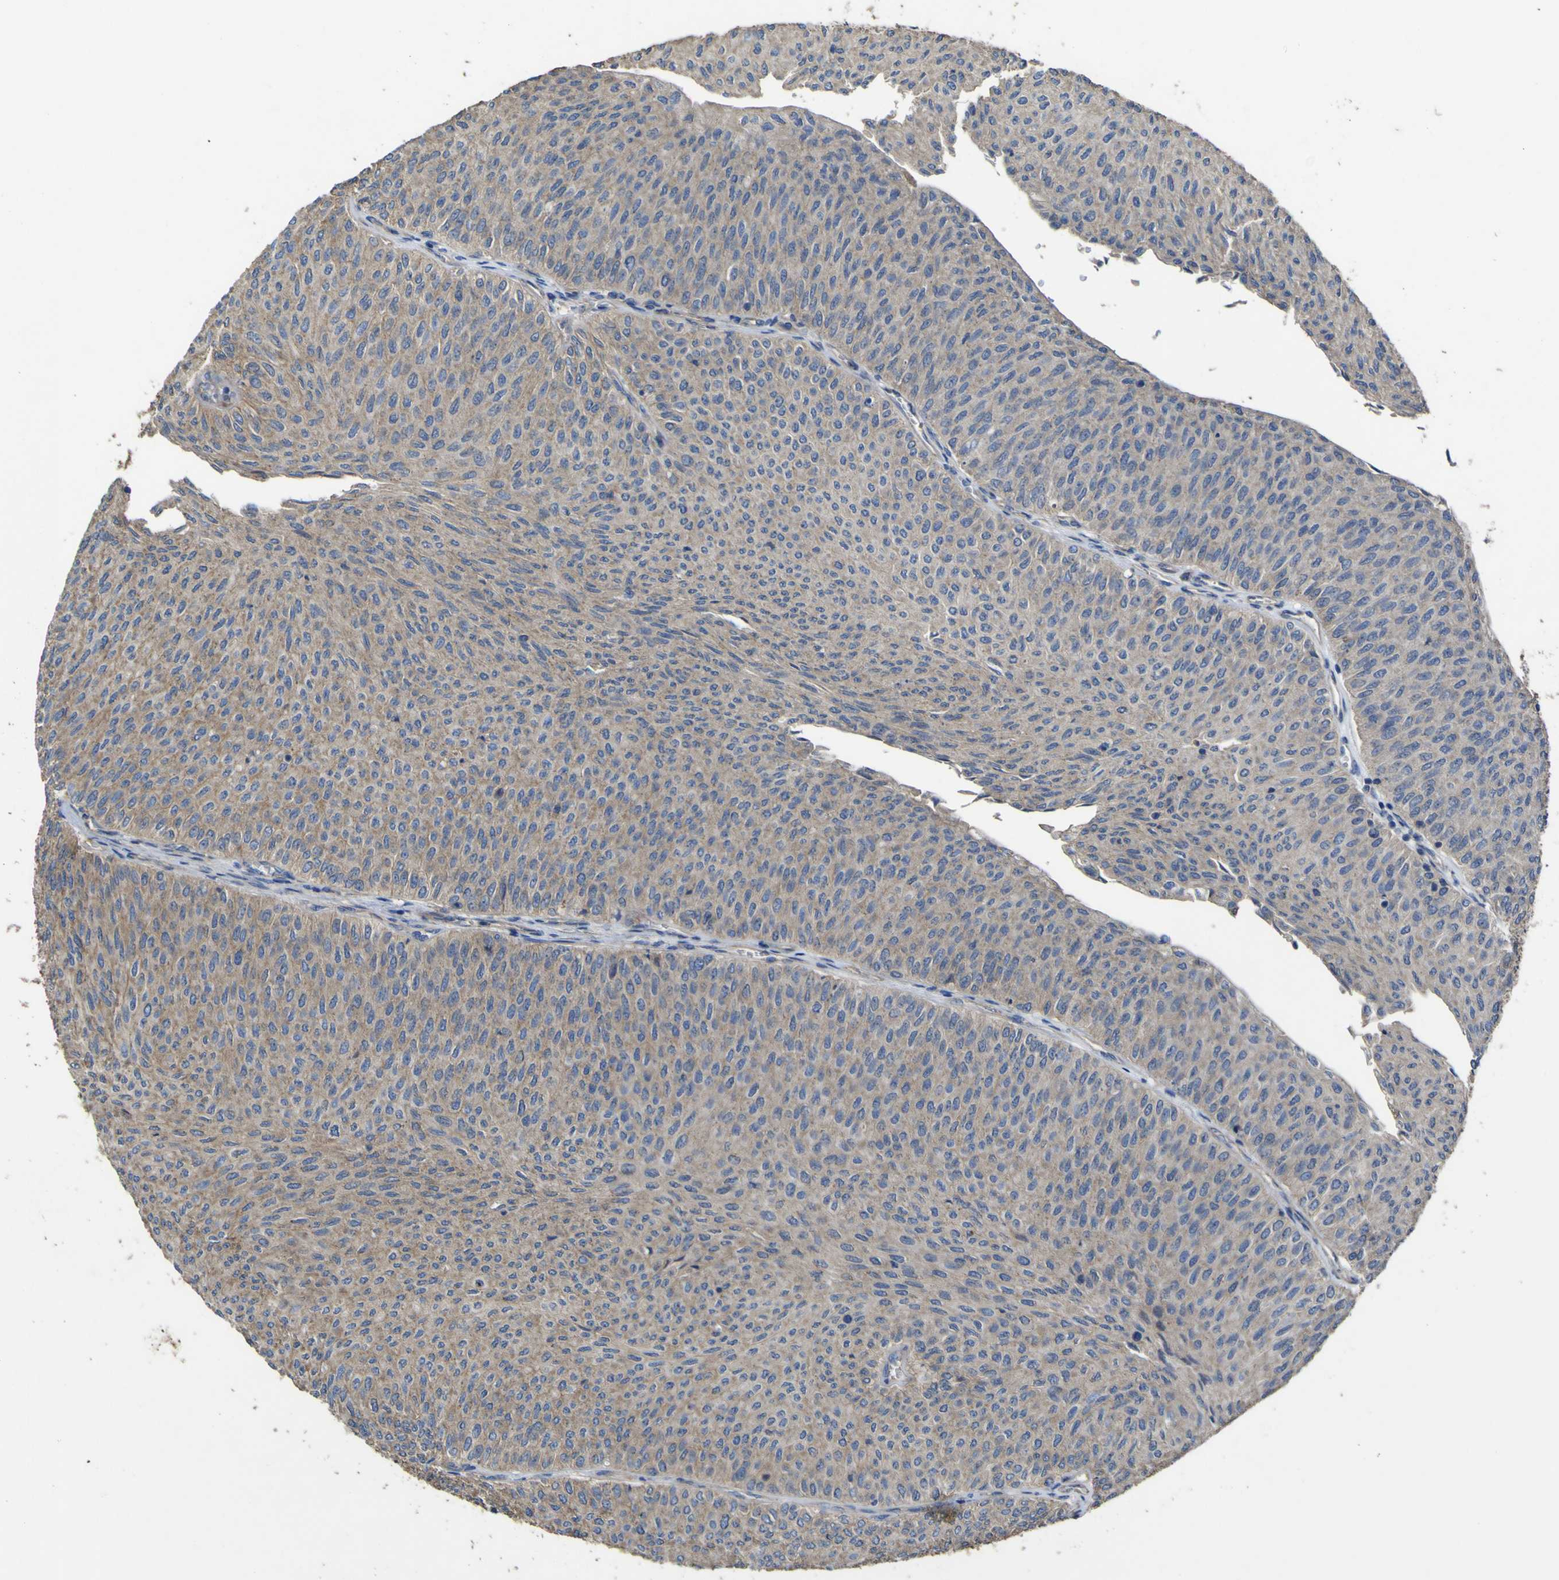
{"staining": {"intensity": "weak", "quantity": ">75%", "location": "cytoplasmic/membranous"}, "tissue": "urothelial cancer", "cell_type": "Tumor cells", "image_type": "cancer", "snomed": [{"axis": "morphology", "description": "Urothelial carcinoma, Low grade"}, {"axis": "topography", "description": "Urinary bladder"}], "caption": "Tumor cells demonstrate low levels of weak cytoplasmic/membranous positivity in about >75% of cells in human urothelial cancer.", "gene": "TNFSF15", "patient": {"sex": "male", "age": 78}}